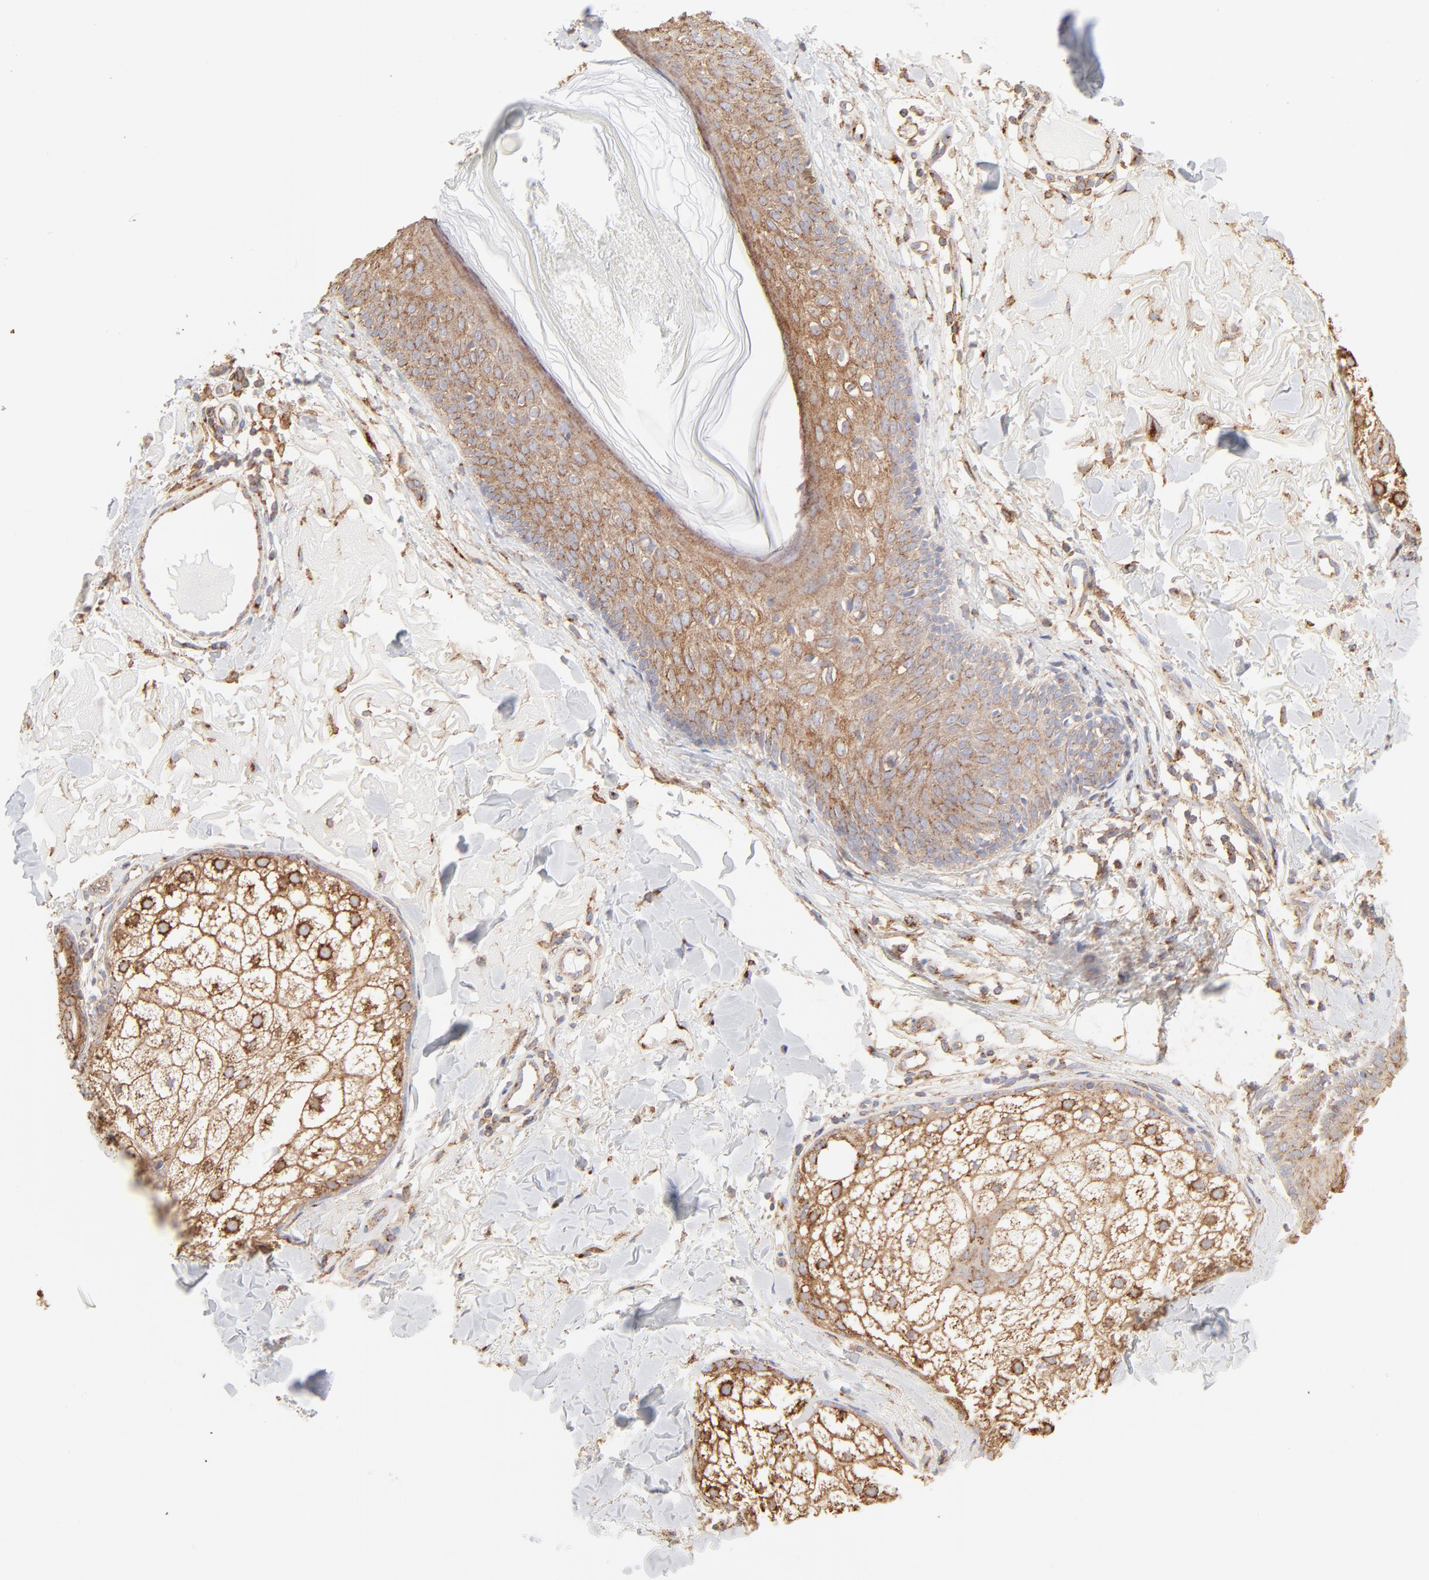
{"staining": {"intensity": "moderate", "quantity": ">75%", "location": "cytoplasmic/membranous"}, "tissue": "skin cancer", "cell_type": "Tumor cells", "image_type": "cancer", "snomed": [{"axis": "morphology", "description": "Basal cell carcinoma"}, {"axis": "topography", "description": "Skin"}], "caption": "IHC staining of skin cancer (basal cell carcinoma), which shows medium levels of moderate cytoplasmic/membranous expression in approximately >75% of tumor cells indicating moderate cytoplasmic/membranous protein staining. The staining was performed using DAB (brown) for protein detection and nuclei were counterstained in hematoxylin (blue).", "gene": "CLTB", "patient": {"sex": "male", "age": 74}}